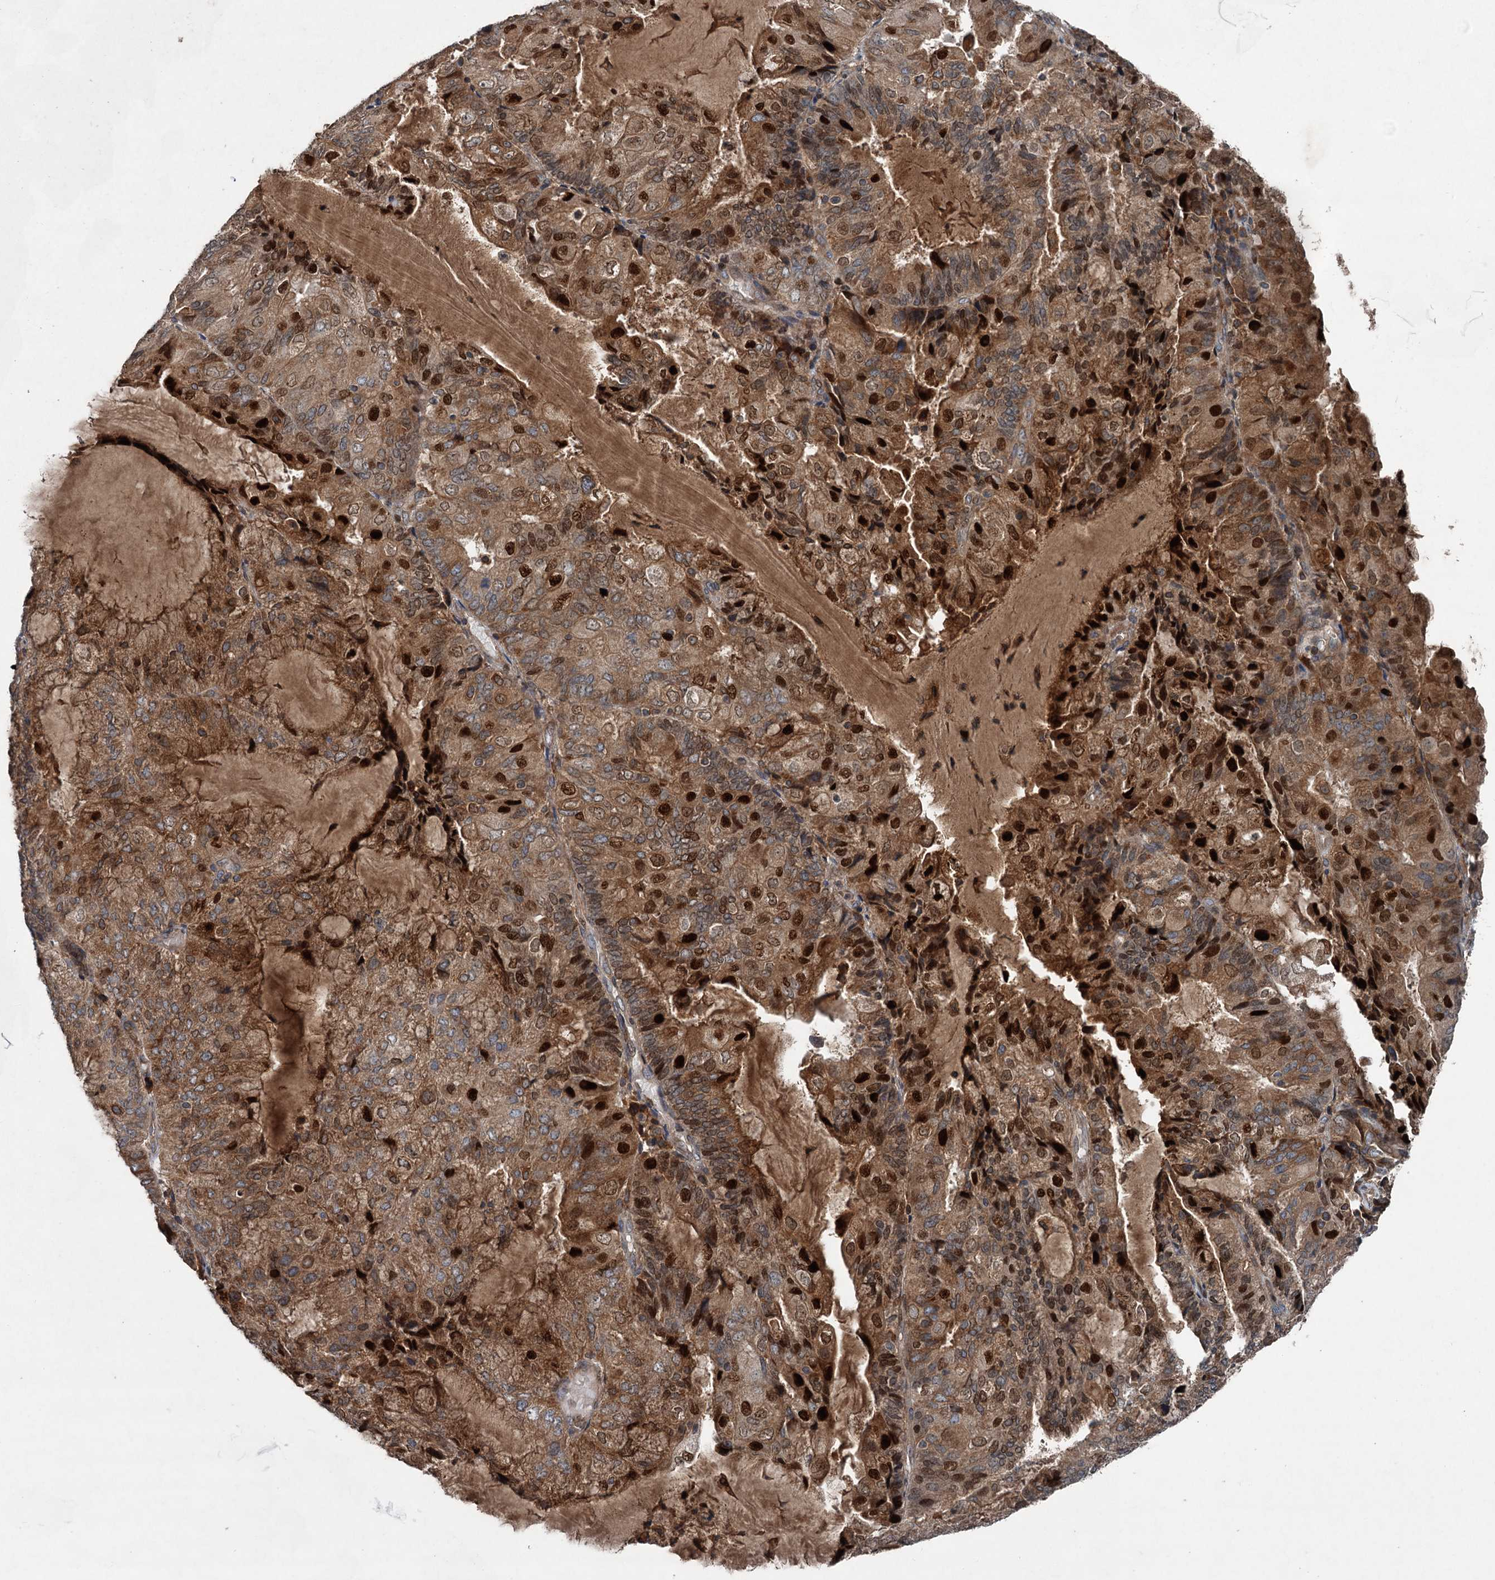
{"staining": {"intensity": "strong", "quantity": ">75%", "location": "cytoplasmic/membranous,nuclear"}, "tissue": "endometrial cancer", "cell_type": "Tumor cells", "image_type": "cancer", "snomed": [{"axis": "morphology", "description": "Adenocarcinoma, NOS"}, {"axis": "topography", "description": "Endometrium"}], "caption": "Immunohistochemical staining of adenocarcinoma (endometrial) displays high levels of strong cytoplasmic/membranous and nuclear staining in approximately >75% of tumor cells. (Brightfield microscopy of DAB IHC at high magnification).", "gene": "TAPBPL", "patient": {"sex": "female", "age": 81}}